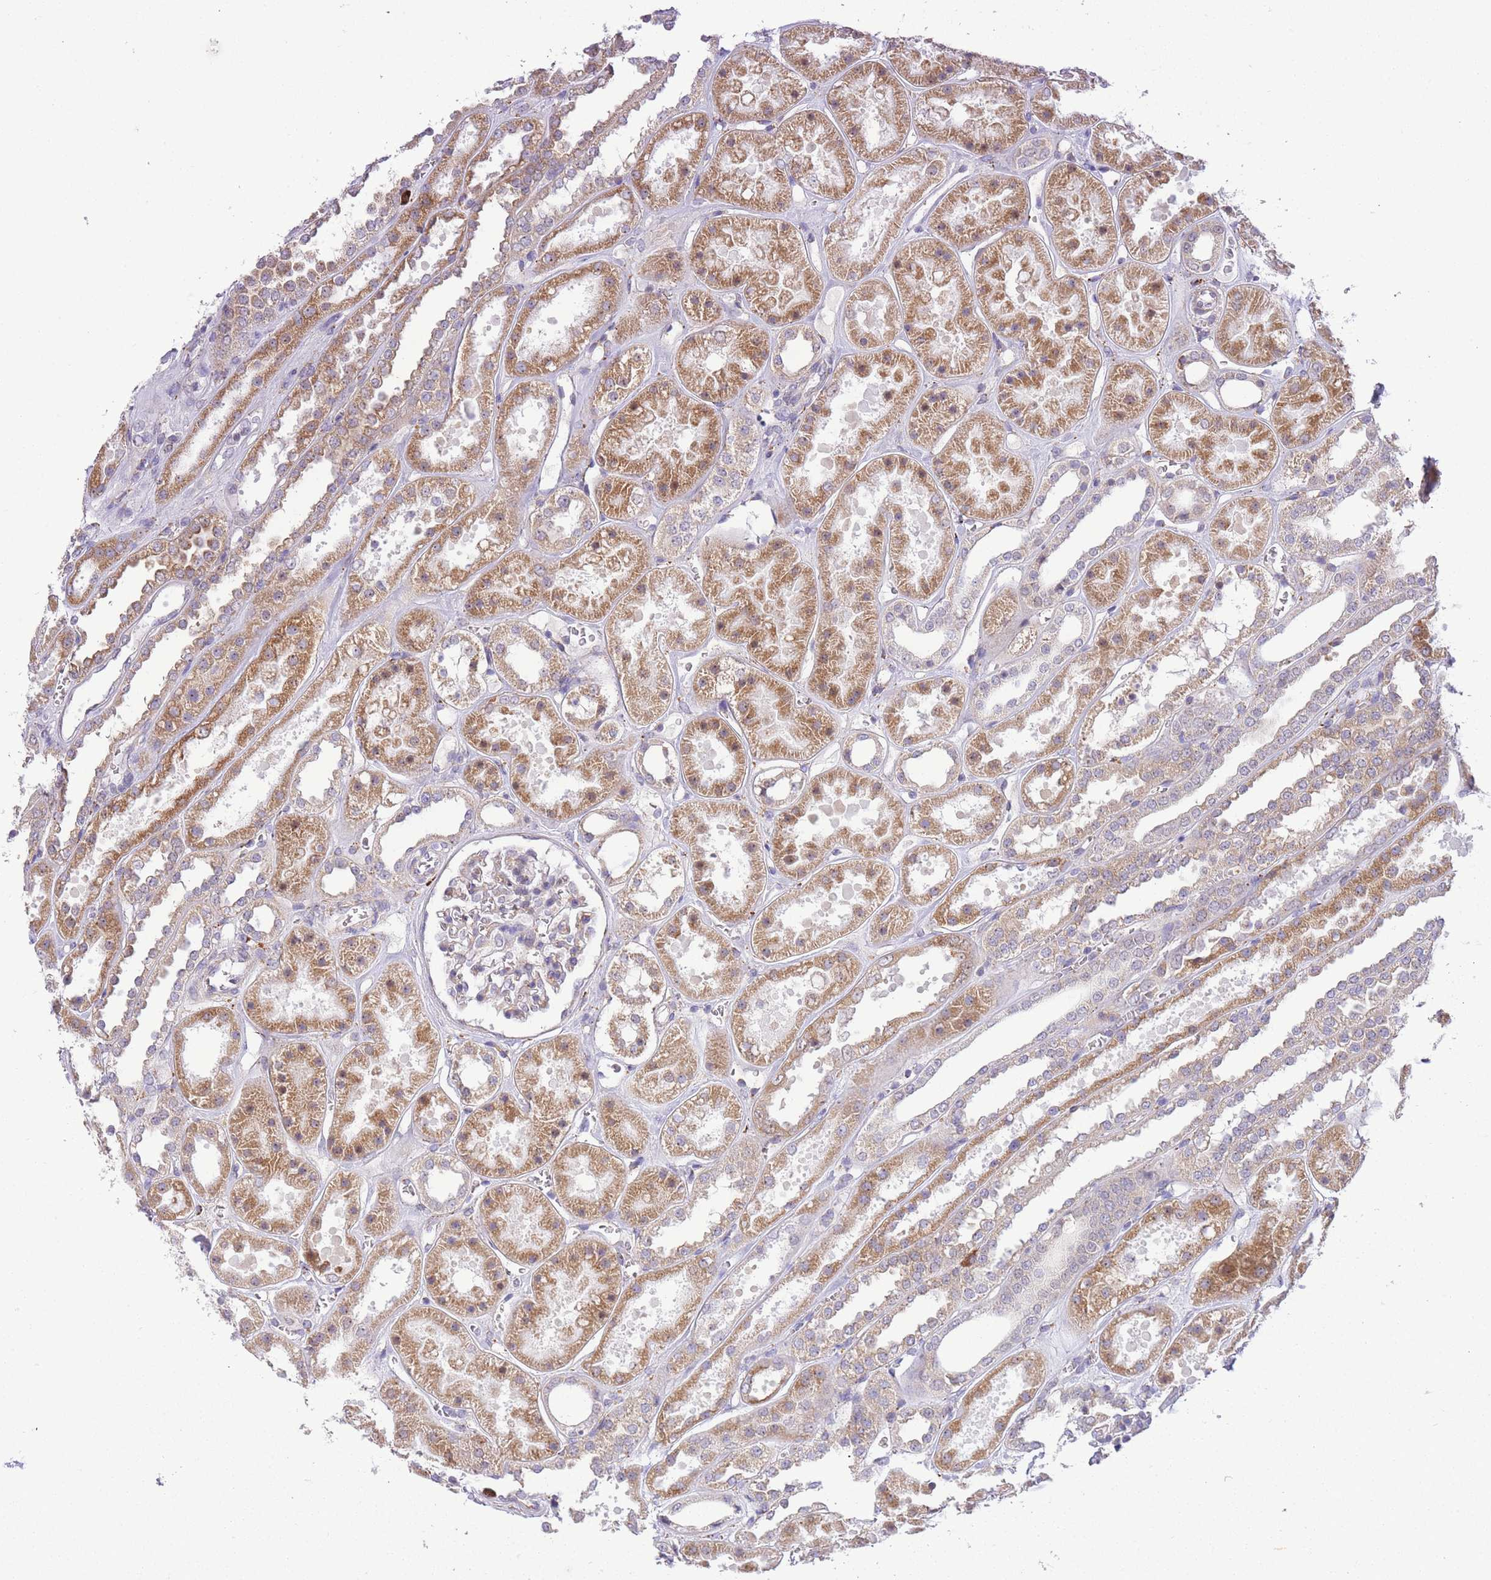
{"staining": {"intensity": "weak", "quantity": "25%-75%", "location": "cytoplasmic/membranous"}, "tissue": "kidney", "cell_type": "Cells in glomeruli", "image_type": "normal", "snomed": [{"axis": "morphology", "description": "Normal tissue, NOS"}, {"axis": "topography", "description": "Kidney"}], "caption": "Immunohistochemistry of benign kidney displays low levels of weak cytoplasmic/membranous positivity in approximately 25%-75% of cells in glomeruli.", "gene": "EXOSC8", "patient": {"sex": "female", "age": 41}}